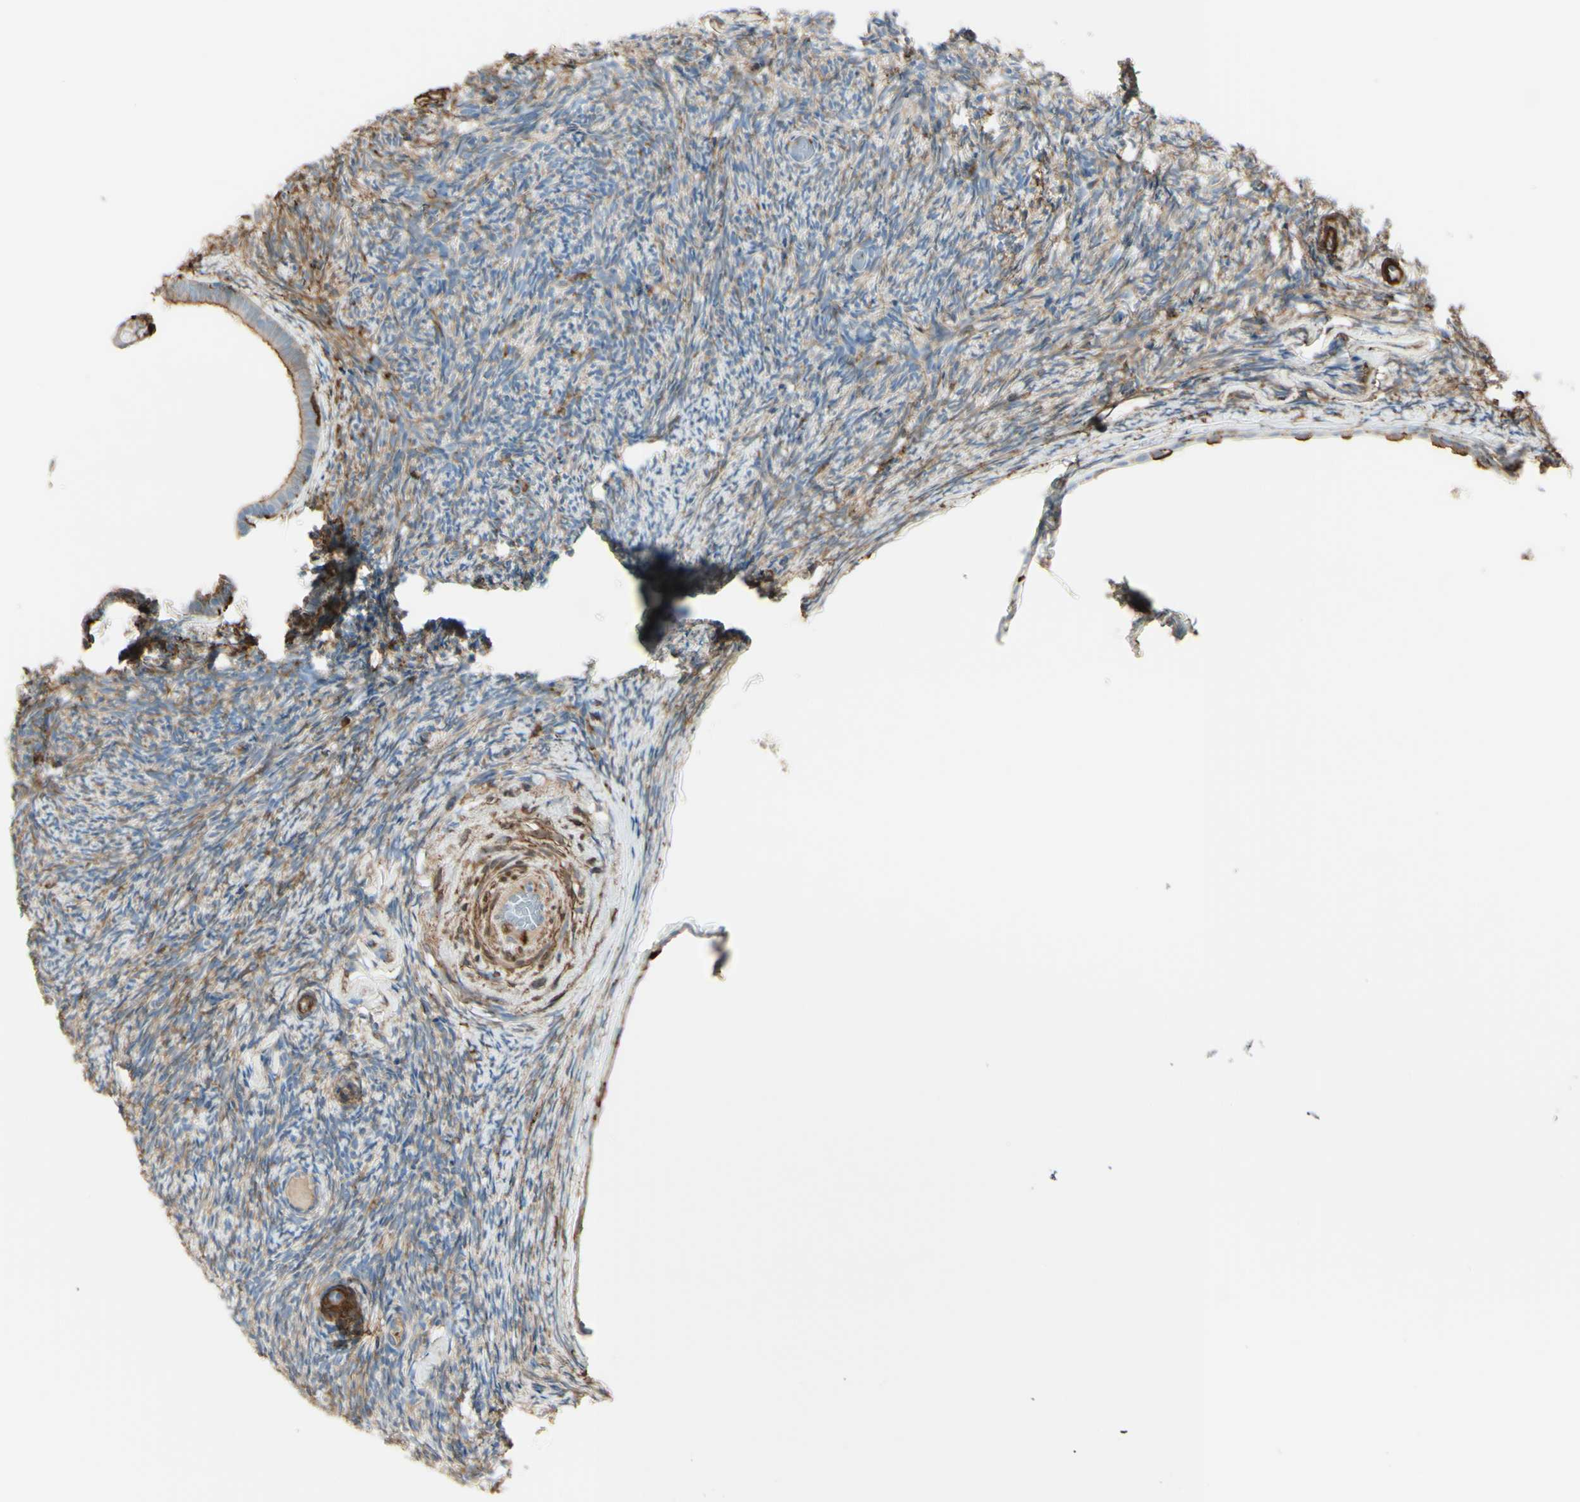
{"staining": {"intensity": "negative", "quantity": "none", "location": "none"}, "tissue": "ovary", "cell_type": "Follicle cells", "image_type": "normal", "snomed": [{"axis": "morphology", "description": "Normal tissue, NOS"}, {"axis": "topography", "description": "Ovary"}], "caption": "Immunohistochemistry (IHC) micrograph of normal human ovary stained for a protein (brown), which exhibits no expression in follicle cells. (Immunohistochemistry, brightfield microscopy, high magnification).", "gene": "GSN", "patient": {"sex": "female", "age": 60}}